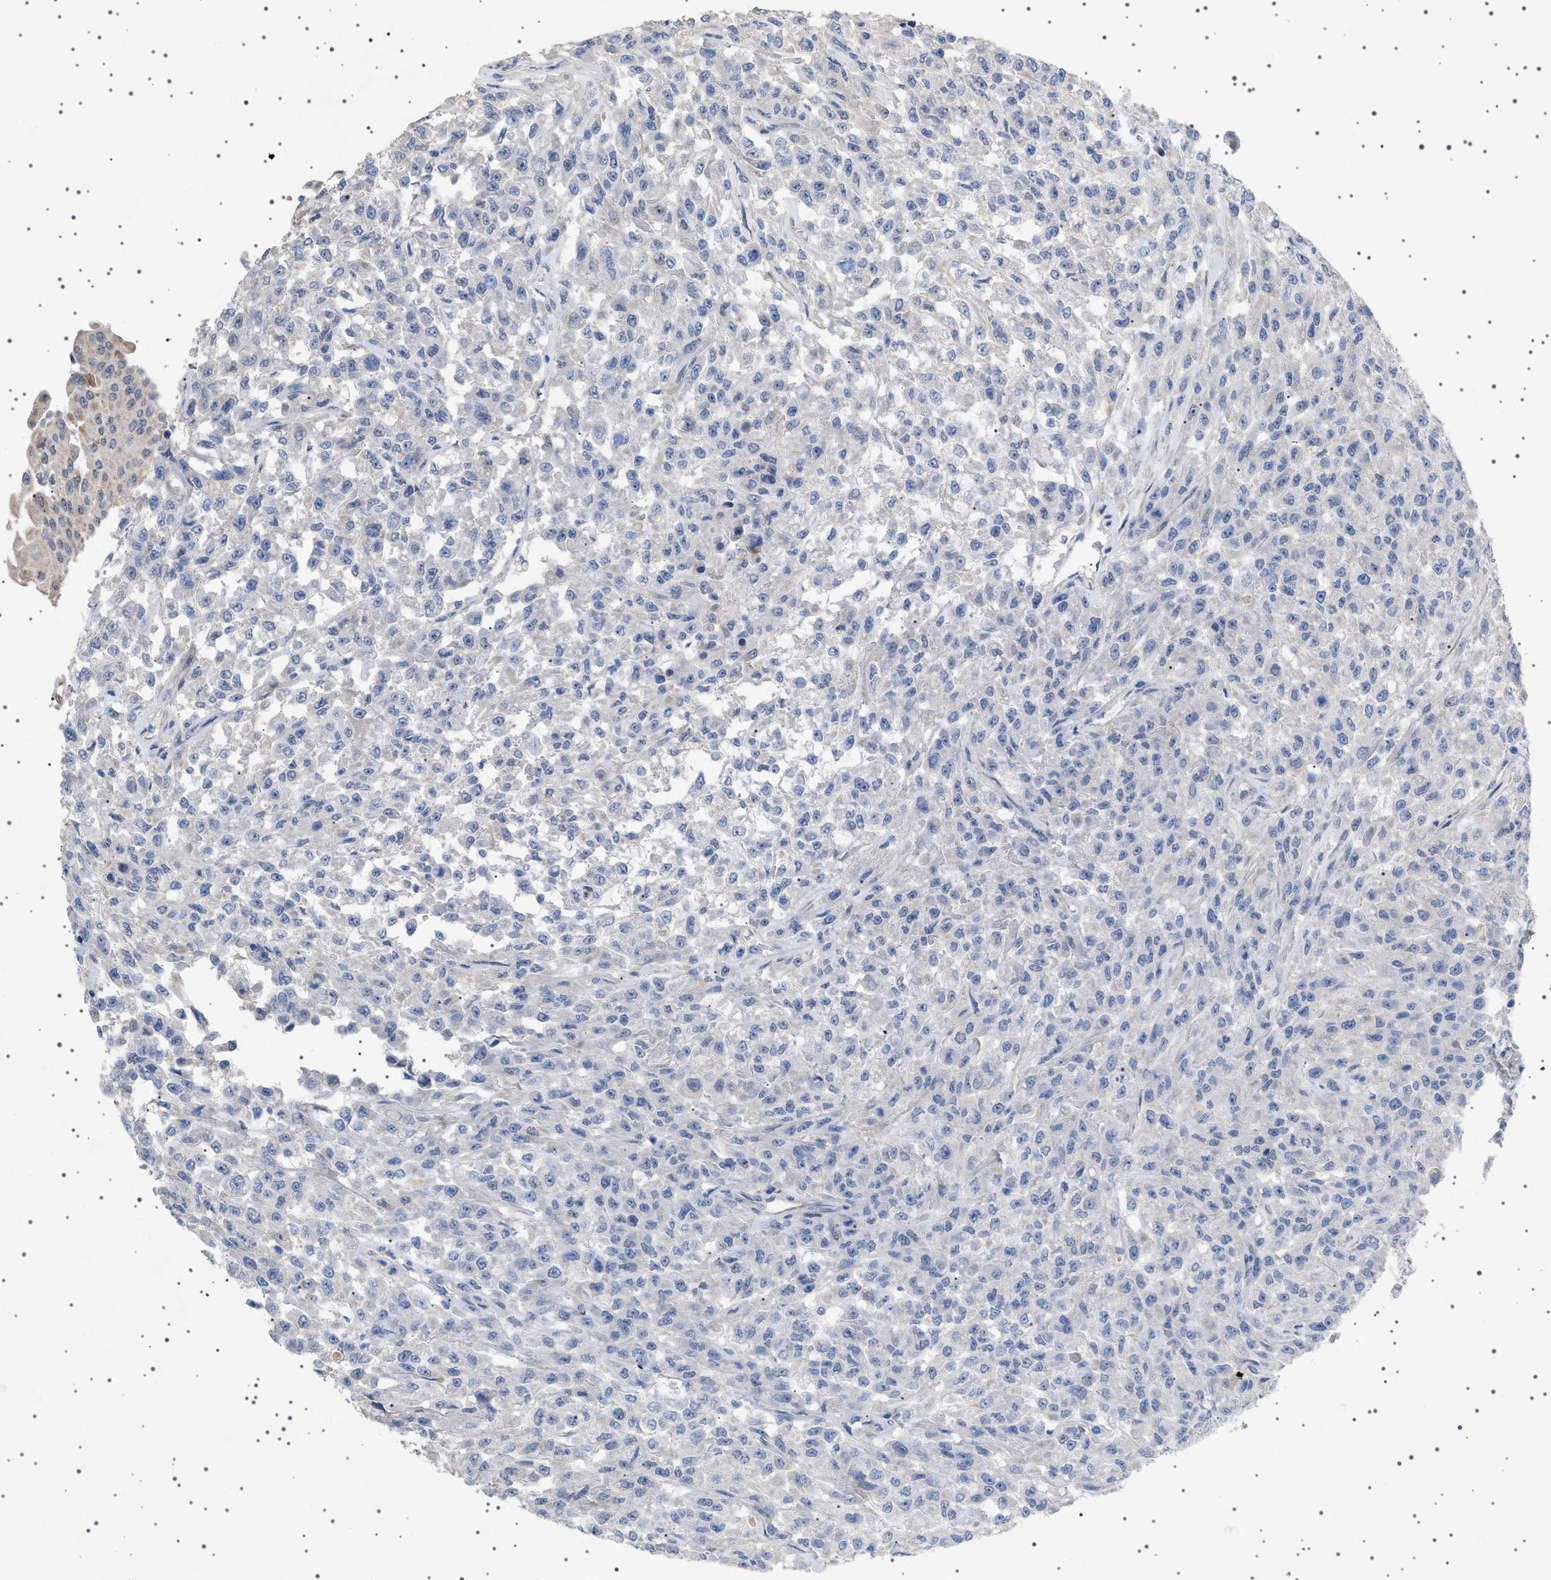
{"staining": {"intensity": "negative", "quantity": "none", "location": "none"}, "tissue": "urothelial cancer", "cell_type": "Tumor cells", "image_type": "cancer", "snomed": [{"axis": "morphology", "description": "Urothelial carcinoma, High grade"}, {"axis": "topography", "description": "Urinary bladder"}], "caption": "Immunohistochemical staining of human urothelial cancer demonstrates no significant positivity in tumor cells.", "gene": "HTR1A", "patient": {"sex": "male", "age": 46}}